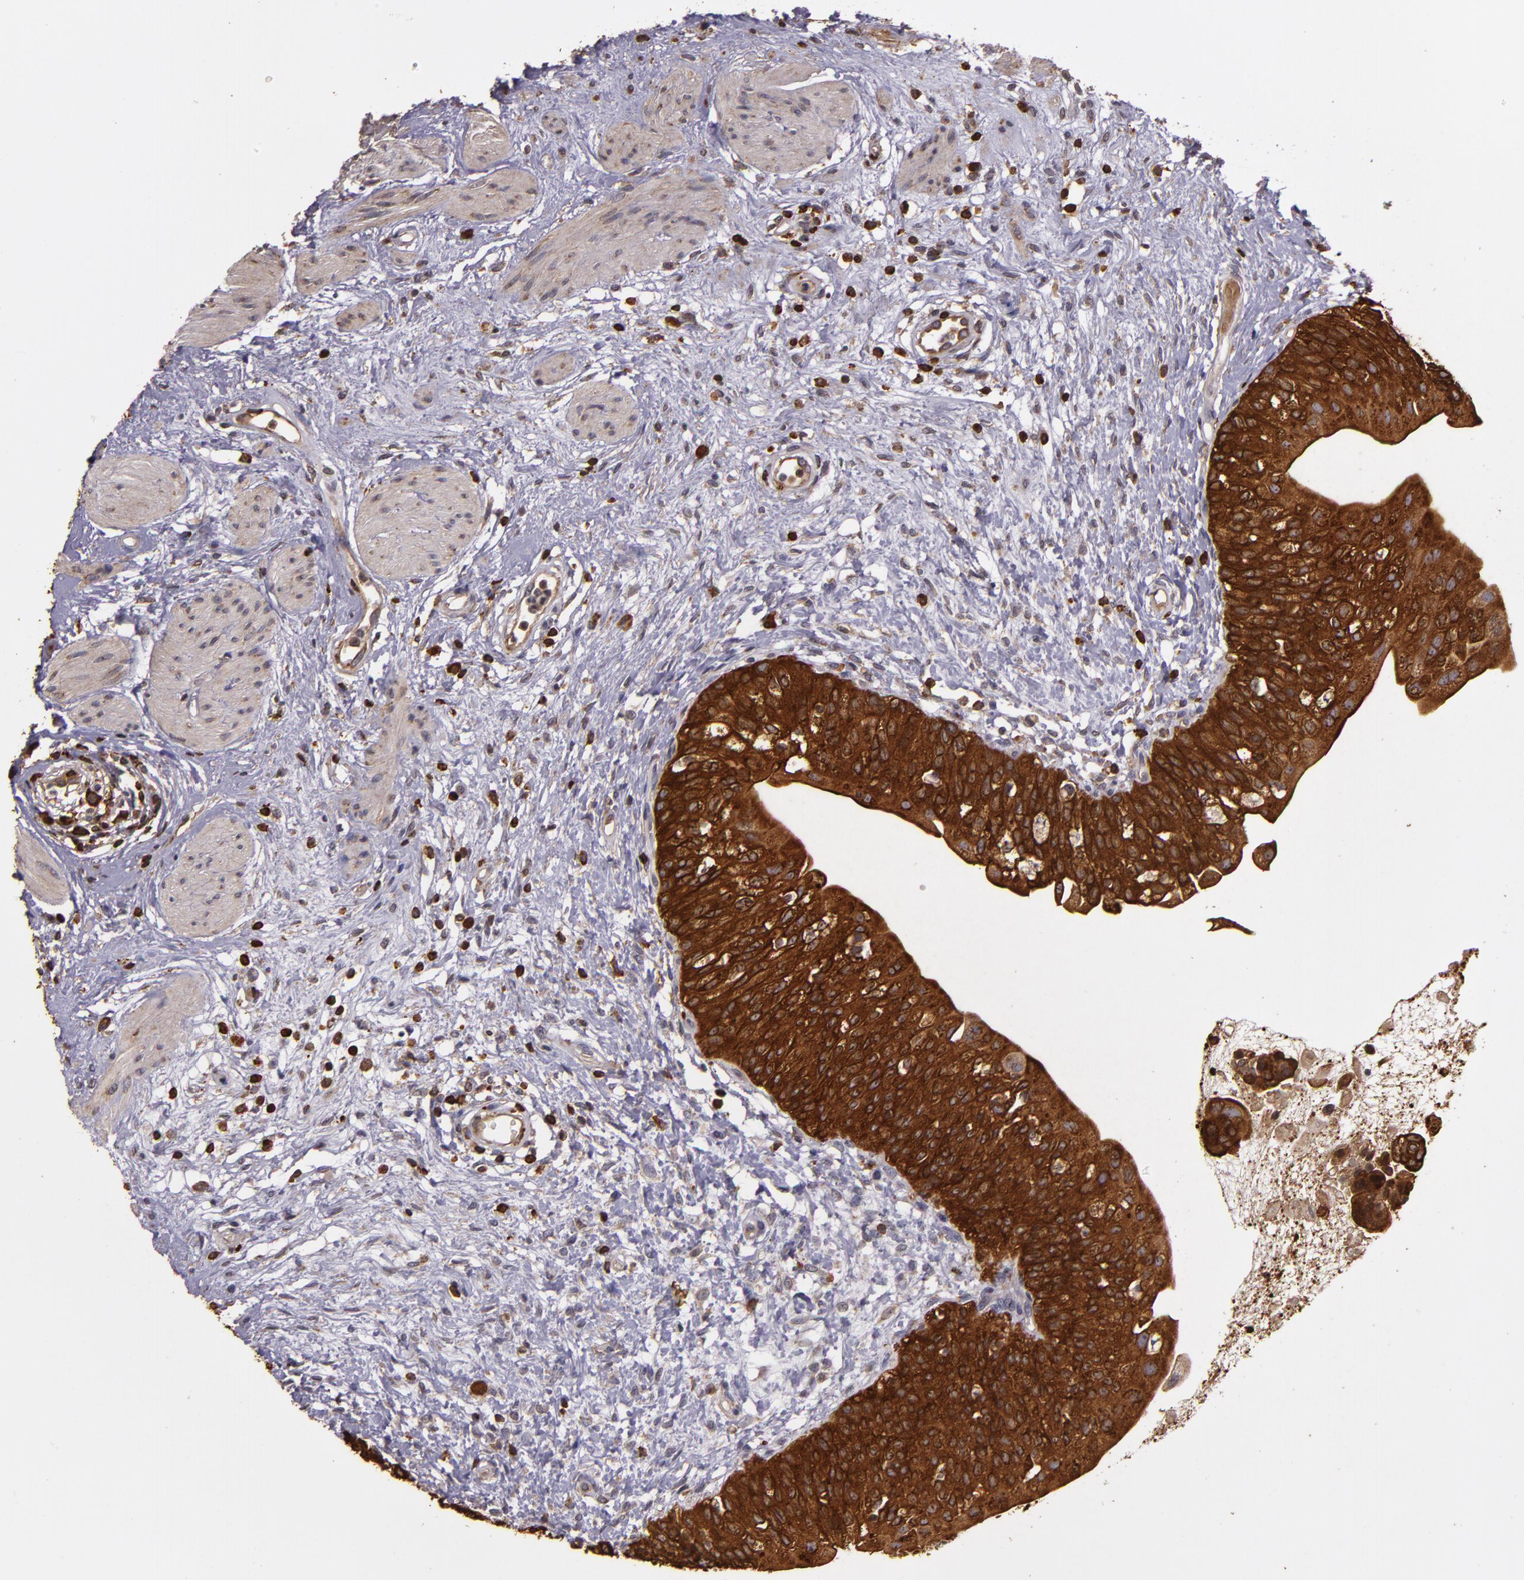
{"staining": {"intensity": "strong", "quantity": ">75%", "location": "cytoplasmic/membranous"}, "tissue": "urinary bladder", "cell_type": "Urothelial cells", "image_type": "normal", "snomed": [{"axis": "morphology", "description": "Normal tissue, NOS"}, {"axis": "topography", "description": "Urinary bladder"}], "caption": "Protein staining of unremarkable urinary bladder demonstrates strong cytoplasmic/membranous staining in about >75% of urothelial cells.", "gene": "SLC9A3R1", "patient": {"sex": "female", "age": 55}}